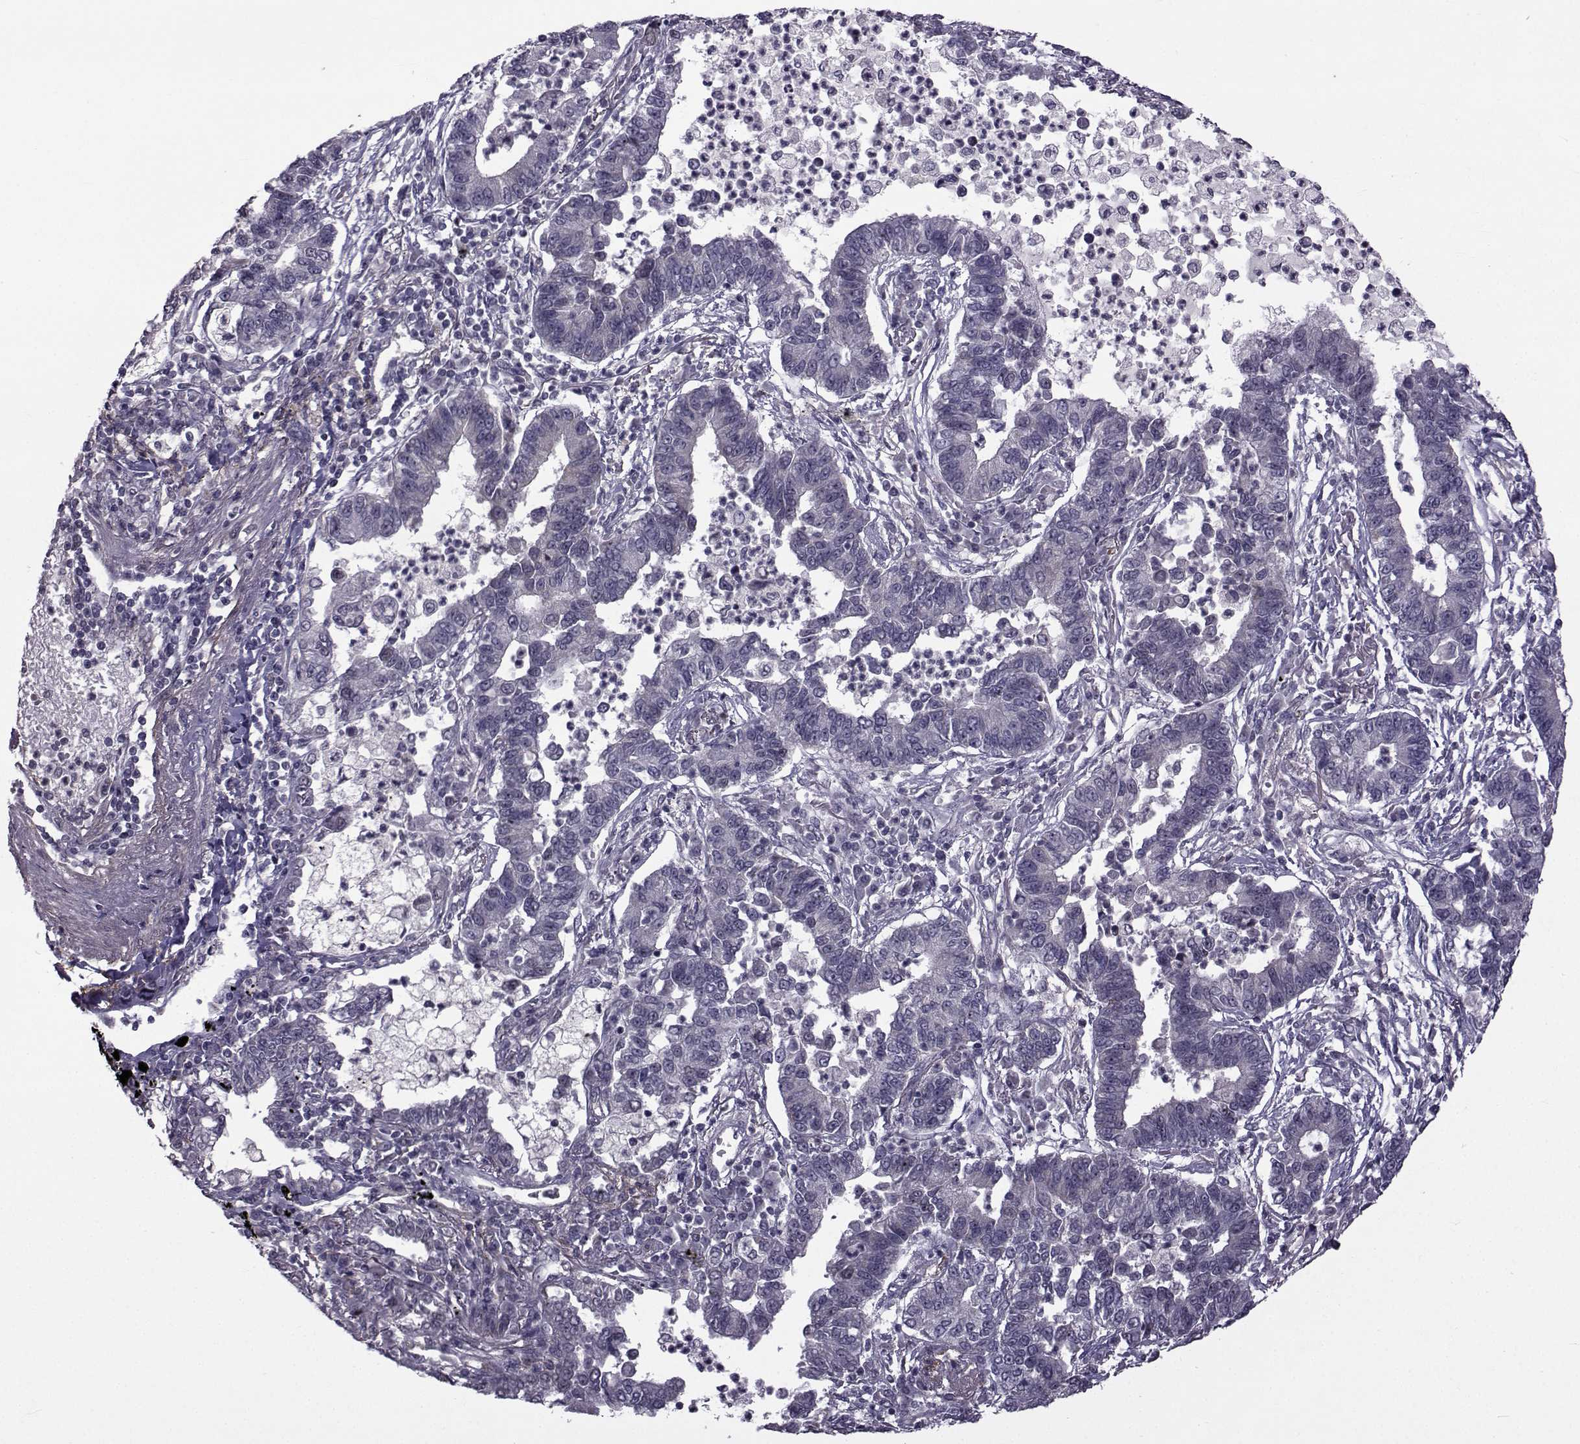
{"staining": {"intensity": "negative", "quantity": "none", "location": "none"}, "tissue": "lung cancer", "cell_type": "Tumor cells", "image_type": "cancer", "snomed": [{"axis": "morphology", "description": "Adenocarcinoma, NOS"}, {"axis": "topography", "description": "Lung"}], "caption": "Tumor cells show no significant protein positivity in adenocarcinoma (lung). The staining was performed using DAB (3,3'-diaminobenzidine) to visualize the protein expression in brown, while the nuclei were stained in blue with hematoxylin (Magnification: 20x).", "gene": "CFAP74", "patient": {"sex": "female", "age": 57}}